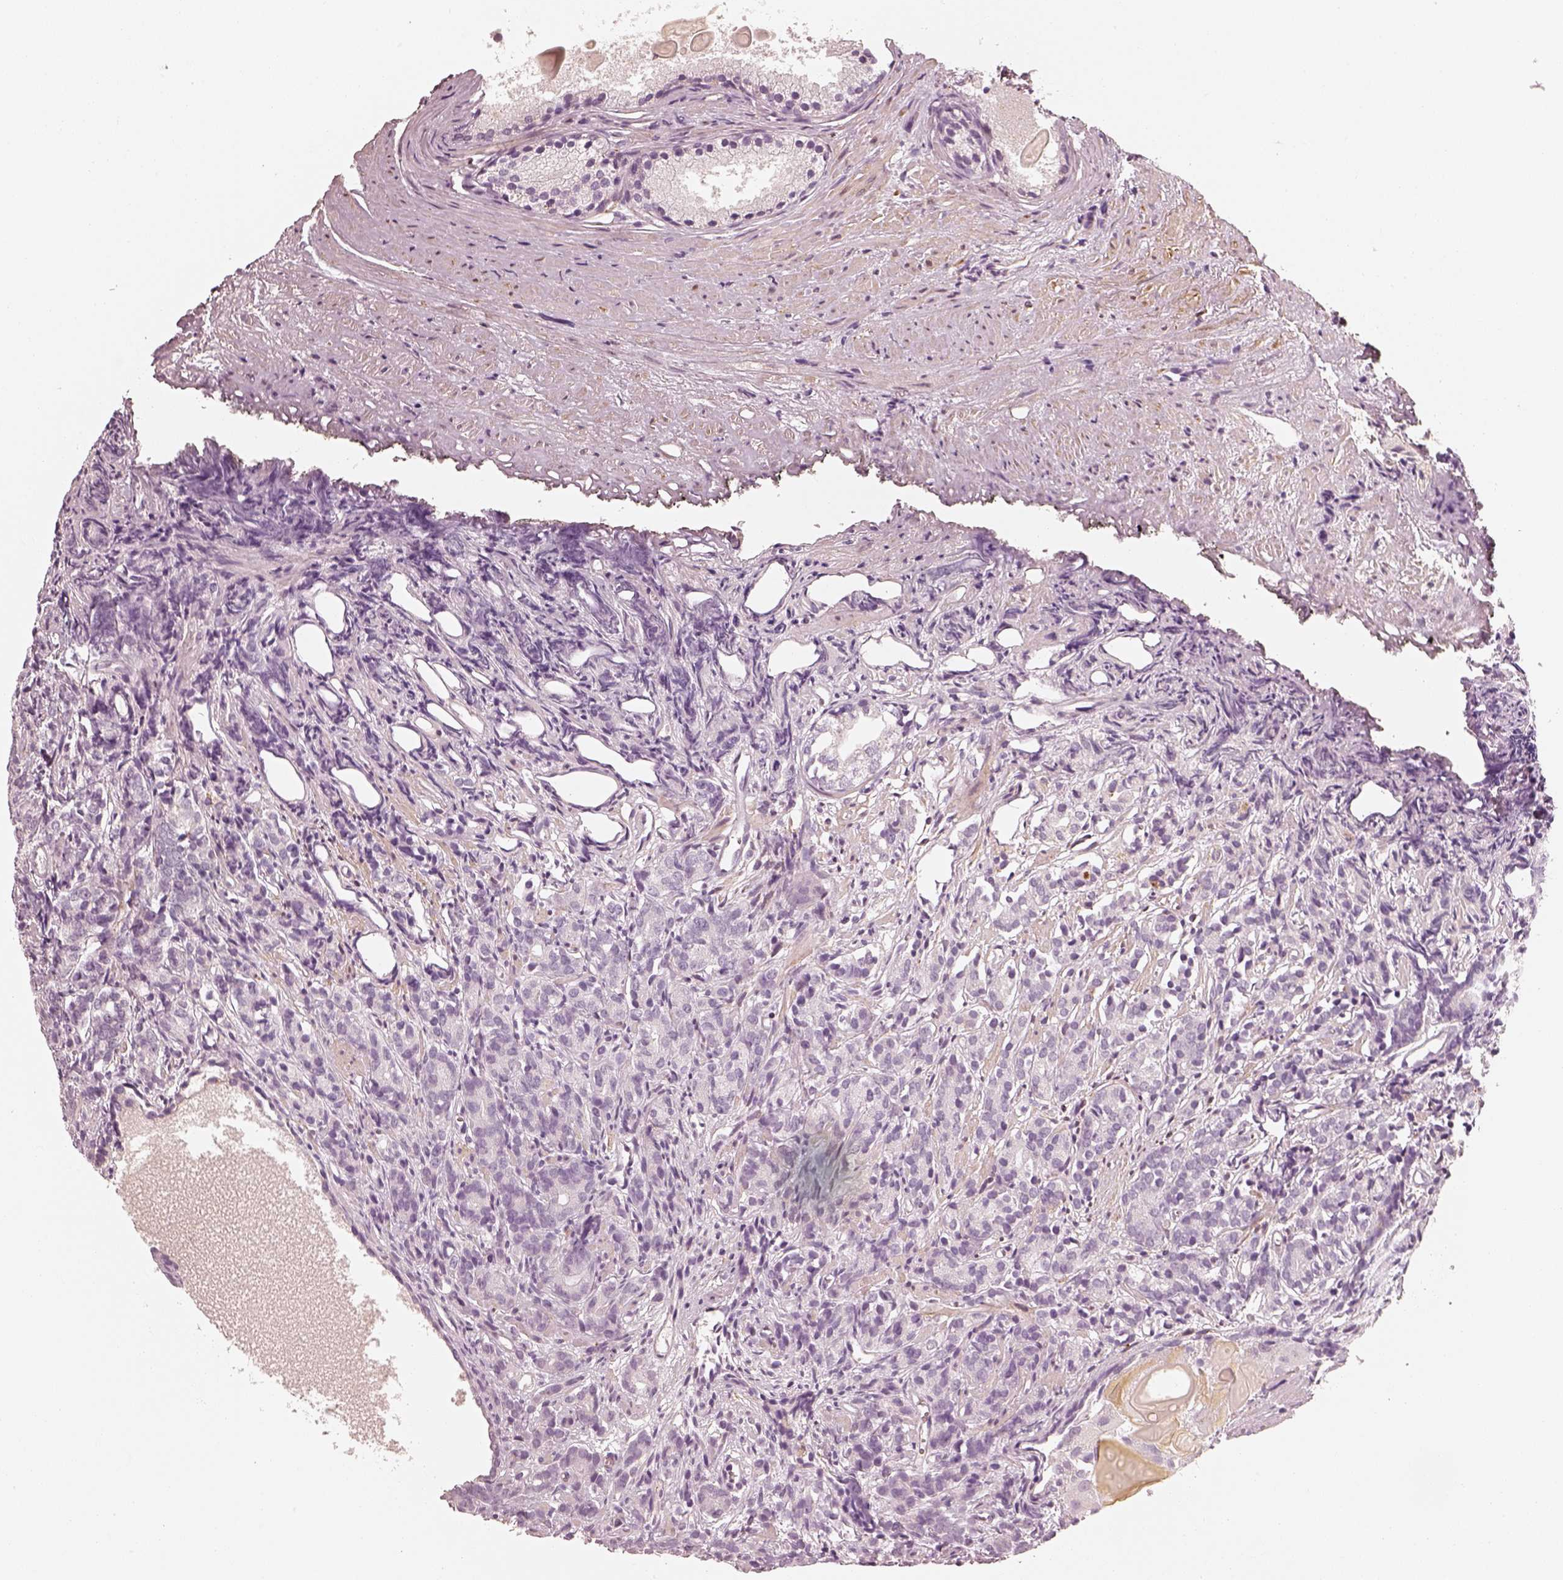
{"staining": {"intensity": "negative", "quantity": "none", "location": "none"}, "tissue": "prostate cancer", "cell_type": "Tumor cells", "image_type": "cancer", "snomed": [{"axis": "morphology", "description": "Adenocarcinoma, High grade"}, {"axis": "topography", "description": "Prostate"}], "caption": "The photomicrograph displays no significant positivity in tumor cells of prostate adenocarcinoma (high-grade).", "gene": "RS1", "patient": {"sex": "male", "age": 84}}